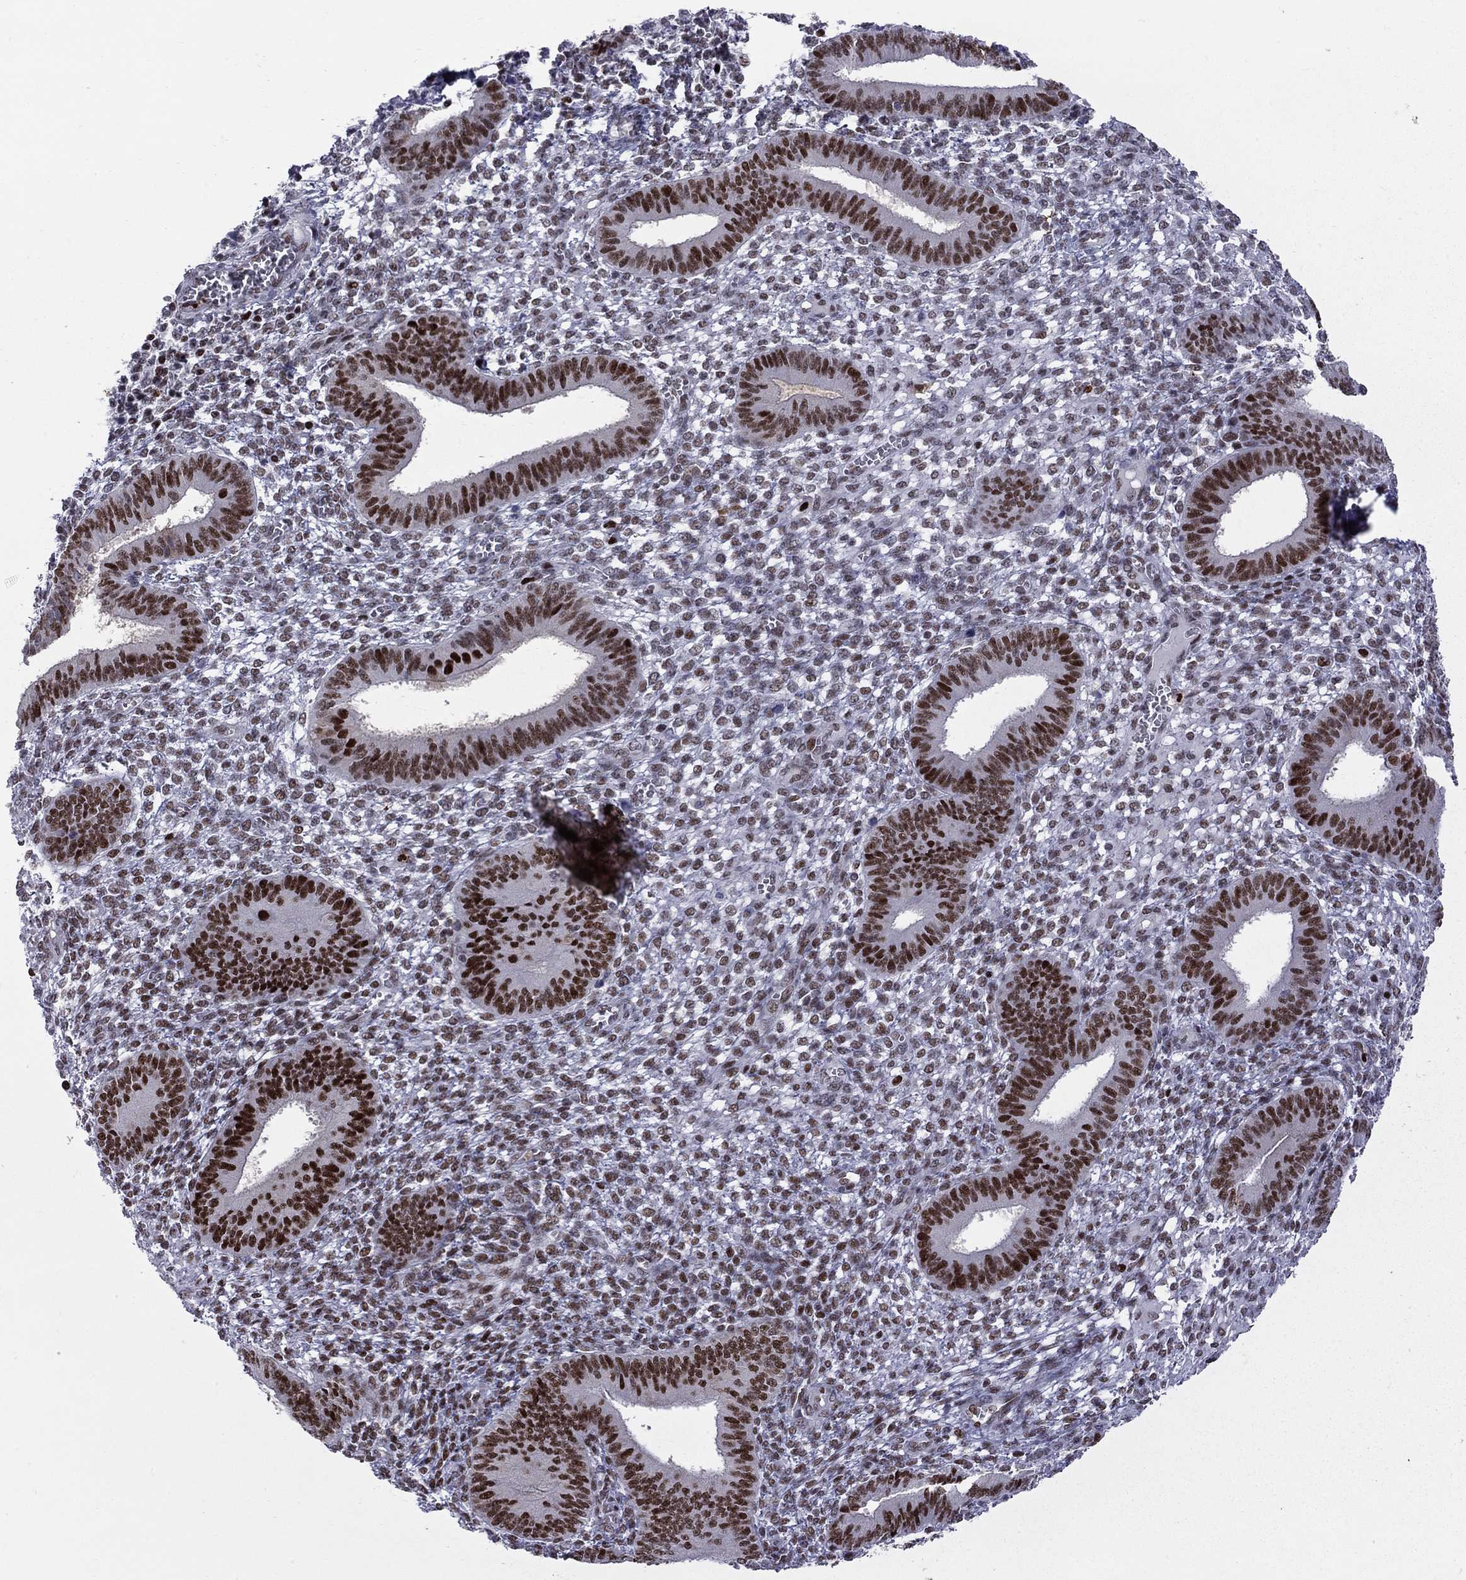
{"staining": {"intensity": "negative", "quantity": "none", "location": "none"}, "tissue": "endometrium", "cell_type": "Cells in endometrial stroma", "image_type": "normal", "snomed": [{"axis": "morphology", "description": "Normal tissue, NOS"}, {"axis": "topography", "description": "Endometrium"}], "caption": "Immunohistochemistry (IHC) micrograph of normal endometrium: endometrium stained with DAB (3,3'-diaminobenzidine) shows no significant protein staining in cells in endometrial stroma.", "gene": "PCGF3", "patient": {"sex": "female", "age": 42}}